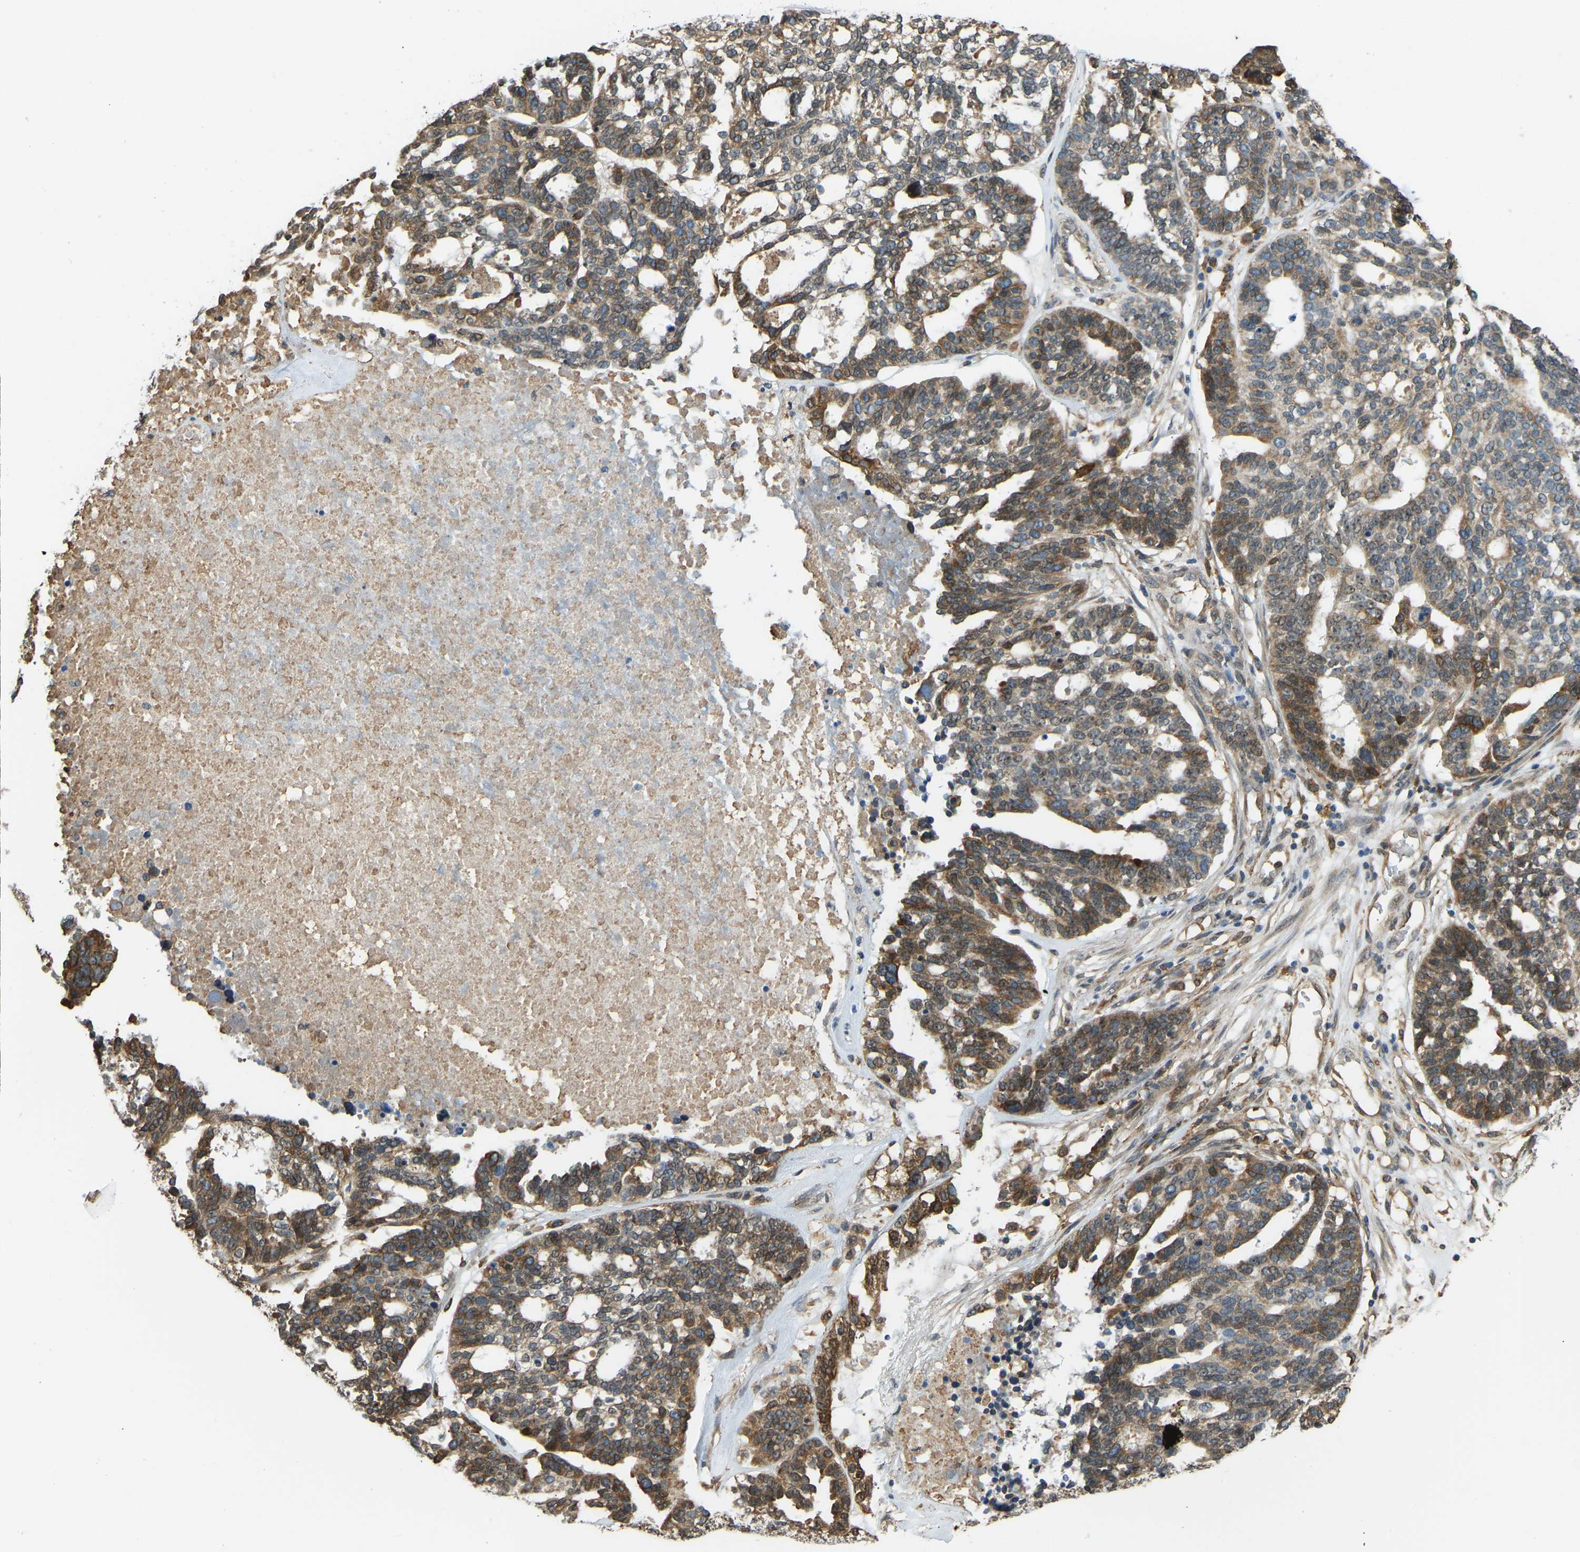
{"staining": {"intensity": "strong", "quantity": ">75%", "location": "cytoplasmic/membranous"}, "tissue": "ovarian cancer", "cell_type": "Tumor cells", "image_type": "cancer", "snomed": [{"axis": "morphology", "description": "Cystadenocarcinoma, serous, NOS"}, {"axis": "topography", "description": "Ovary"}], "caption": "This is an image of IHC staining of ovarian serous cystadenocarcinoma, which shows strong expression in the cytoplasmic/membranous of tumor cells.", "gene": "OS9", "patient": {"sex": "female", "age": 59}}